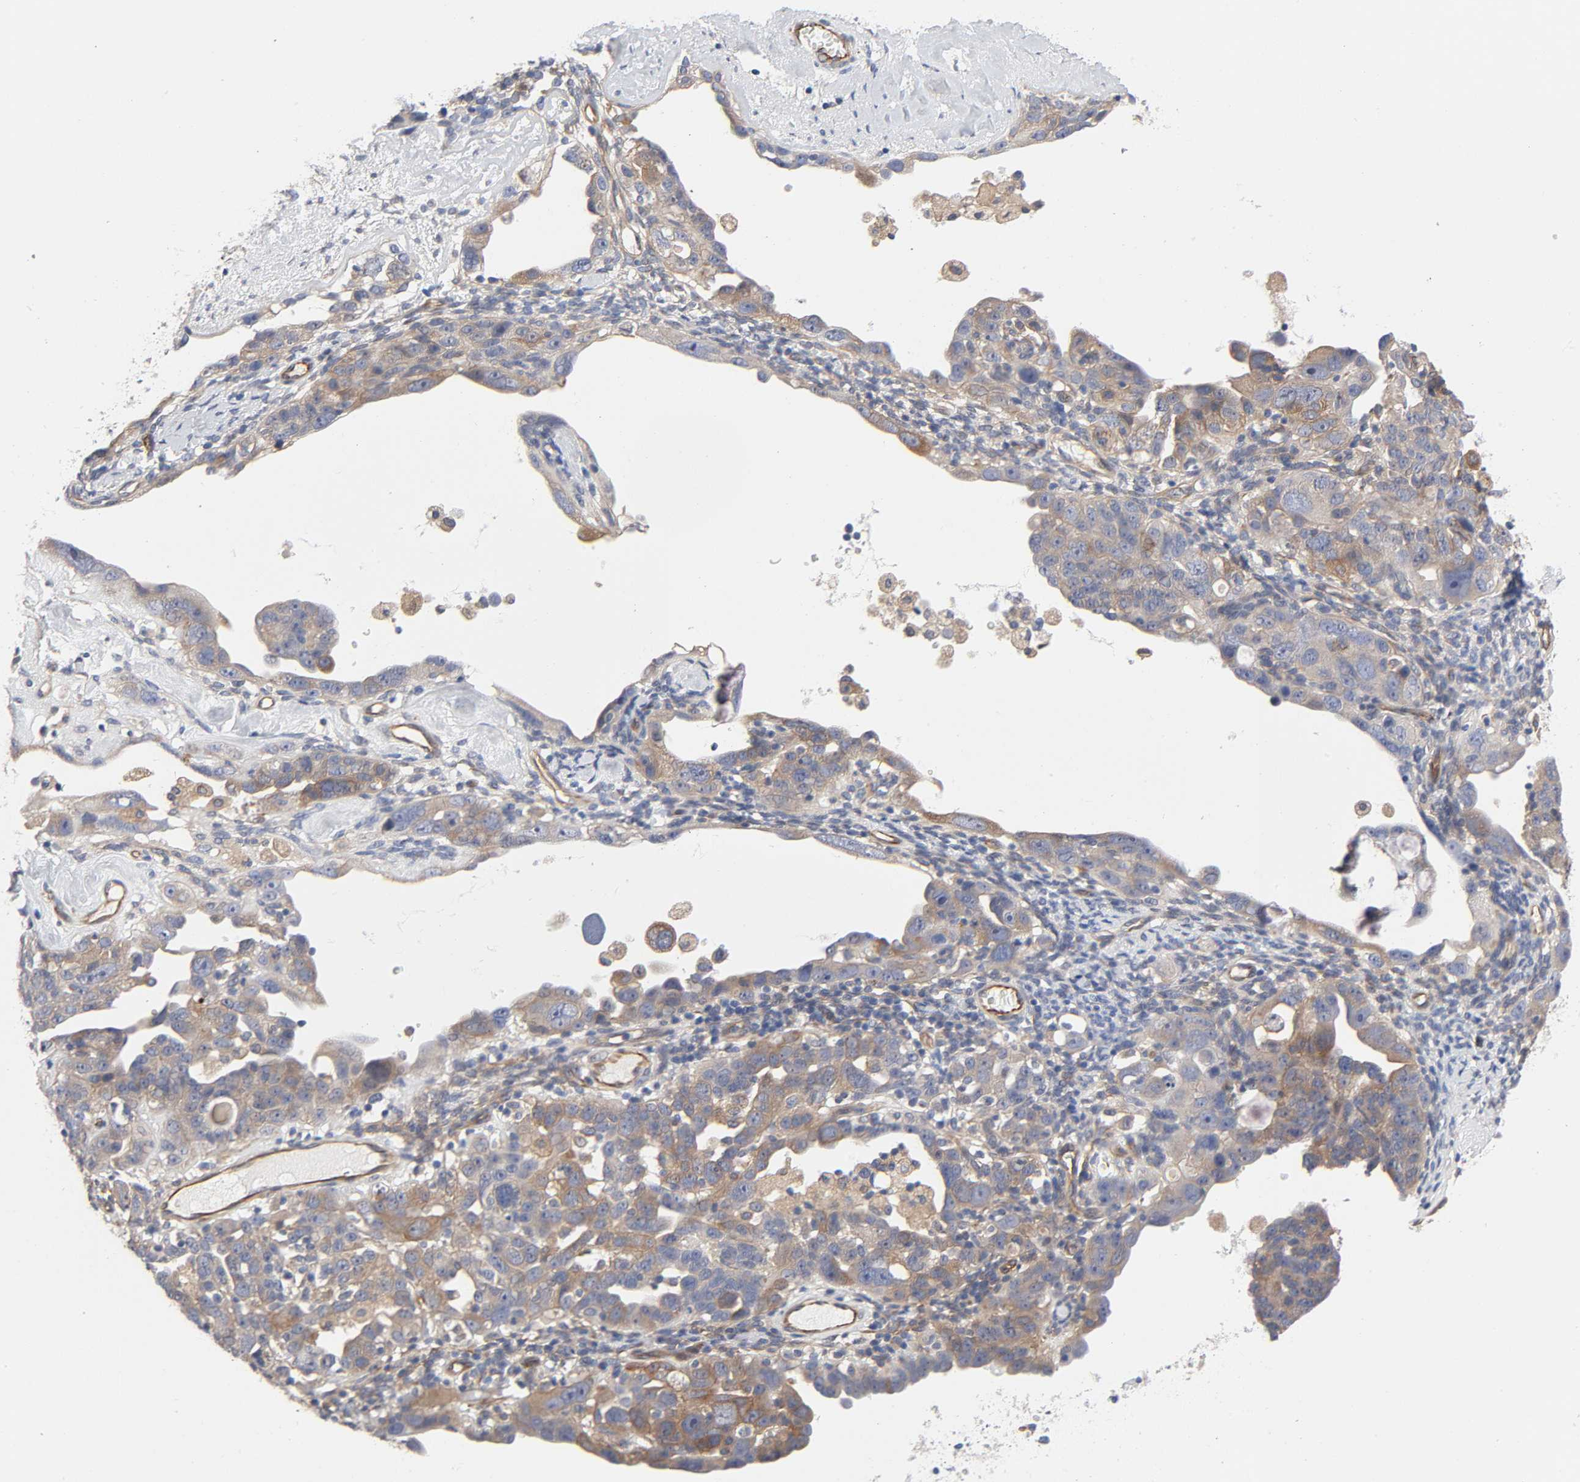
{"staining": {"intensity": "weak", "quantity": "25%-75%", "location": "cytoplasmic/membranous"}, "tissue": "ovarian cancer", "cell_type": "Tumor cells", "image_type": "cancer", "snomed": [{"axis": "morphology", "description": "Cystadenocarcinoma, serous, NOS"}, {"axis": "topography", "description": "Ovary"}], "caption": "A histopathology image of serous cystadenocarcinoma (ovarian) stained for a protein demonstrates weak cytoplasmic/membranous brown staining in tumor cells. (Stains: DAB (3,3'-diaminobenzidine) in brown, nuclei in blue, Microscopy: brightfield microscopy at high magnification).", "gene": "RAB13", "patient": {"sex": "female", "age": 66}}